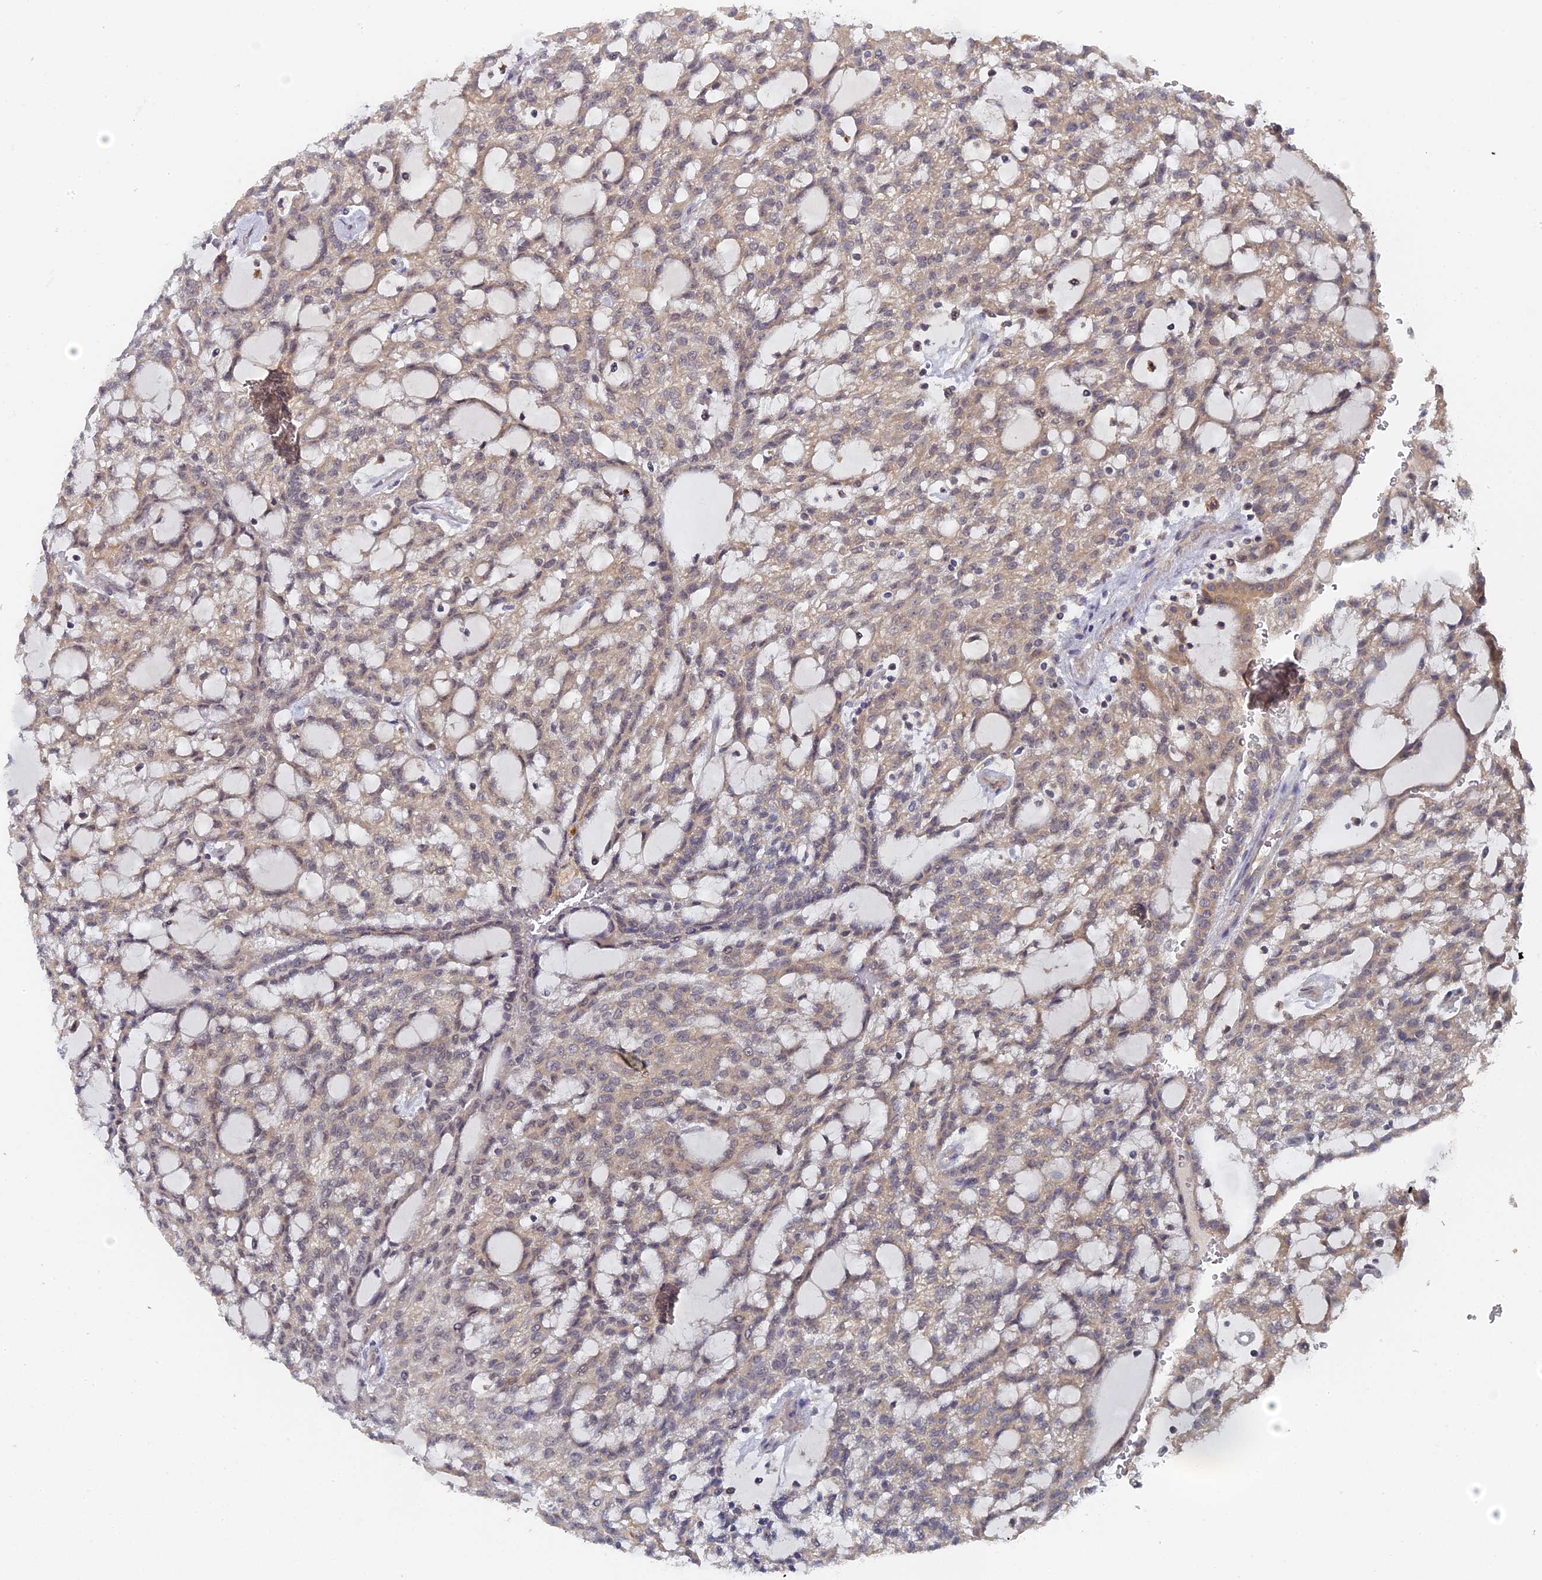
{"staining": {"intensity": "moderate", "quantity": ">75%", "location": "cytoplasmic/membranous"}, "tissue": "renal cancer", "cell_type": "Tumor cells", "image_type": "cancer", "snomed": [{"axis": "morphology", "description": "Adenocarcinoma, NOS"}, {"axis": "topography", "description": "Kidney"}], "caption": "Human renal adenocarcinoma stained for a protein (brown) exhibits moderate cytoplasmic/membranous positive staining in approximately >75% of tumor cells.", "gene": "MIGA2", "patient": {"sex": "male", "age": 63}}